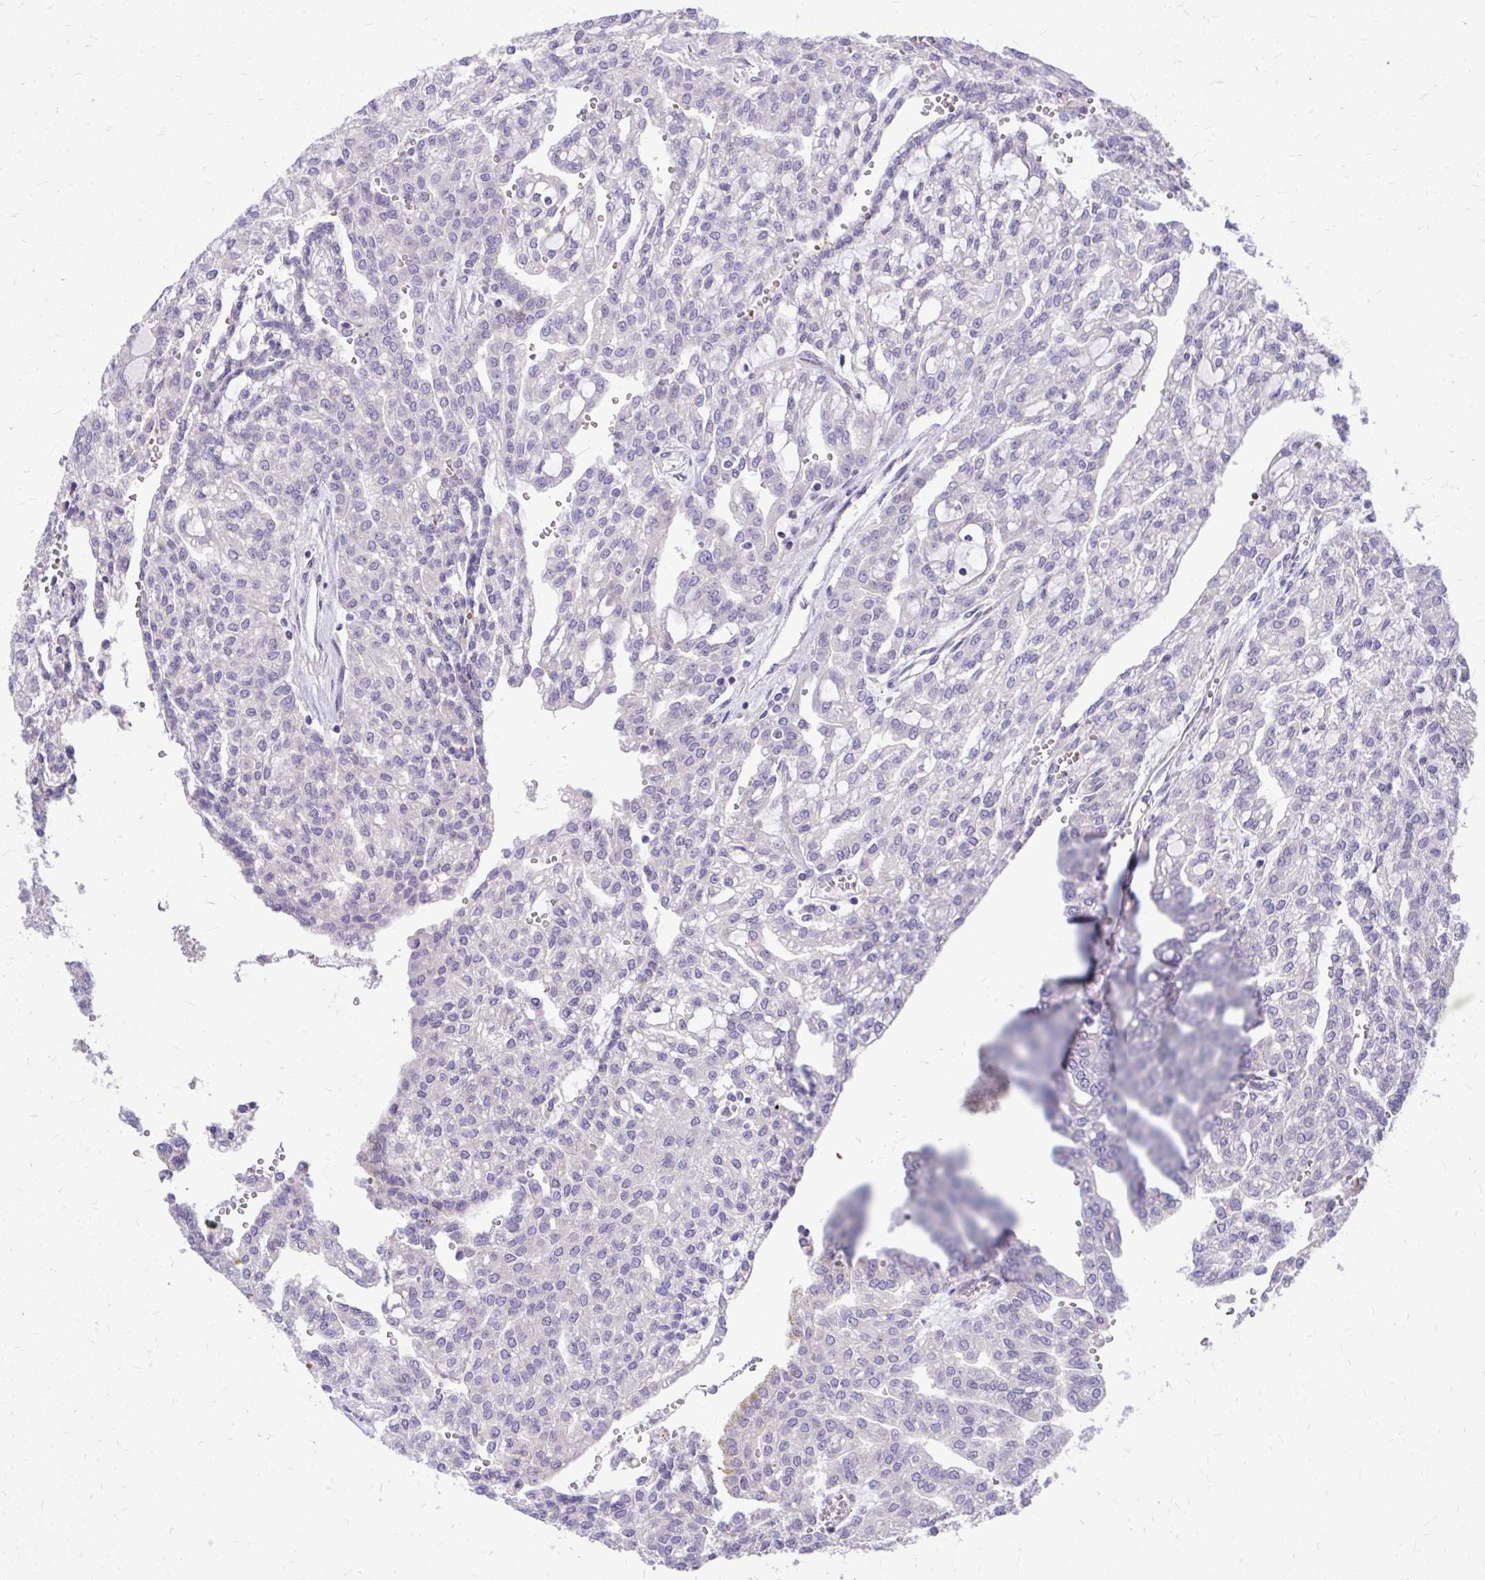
{"staining": {"intensity": "negative", "quantity": "none", "location": "none"}, "tissue": "renal cancer", "cell_type": "Tumor cells", "image_type": "cancer", "snomed": [{"axis": "morphology", "description": "Adenocarcinoma, NOS"}, {"axis": "topography", "description": "Kidney"}], "caption": "IHC histopathology image of neoplastic tissue: human renal adenocarcinoma stained with DAB (3,3'-diaminobenzidine) shows no significant protein positivity in tumor cells.", "gene": "DPY19L1", "patient": {"sex": "male", "age": 63}}